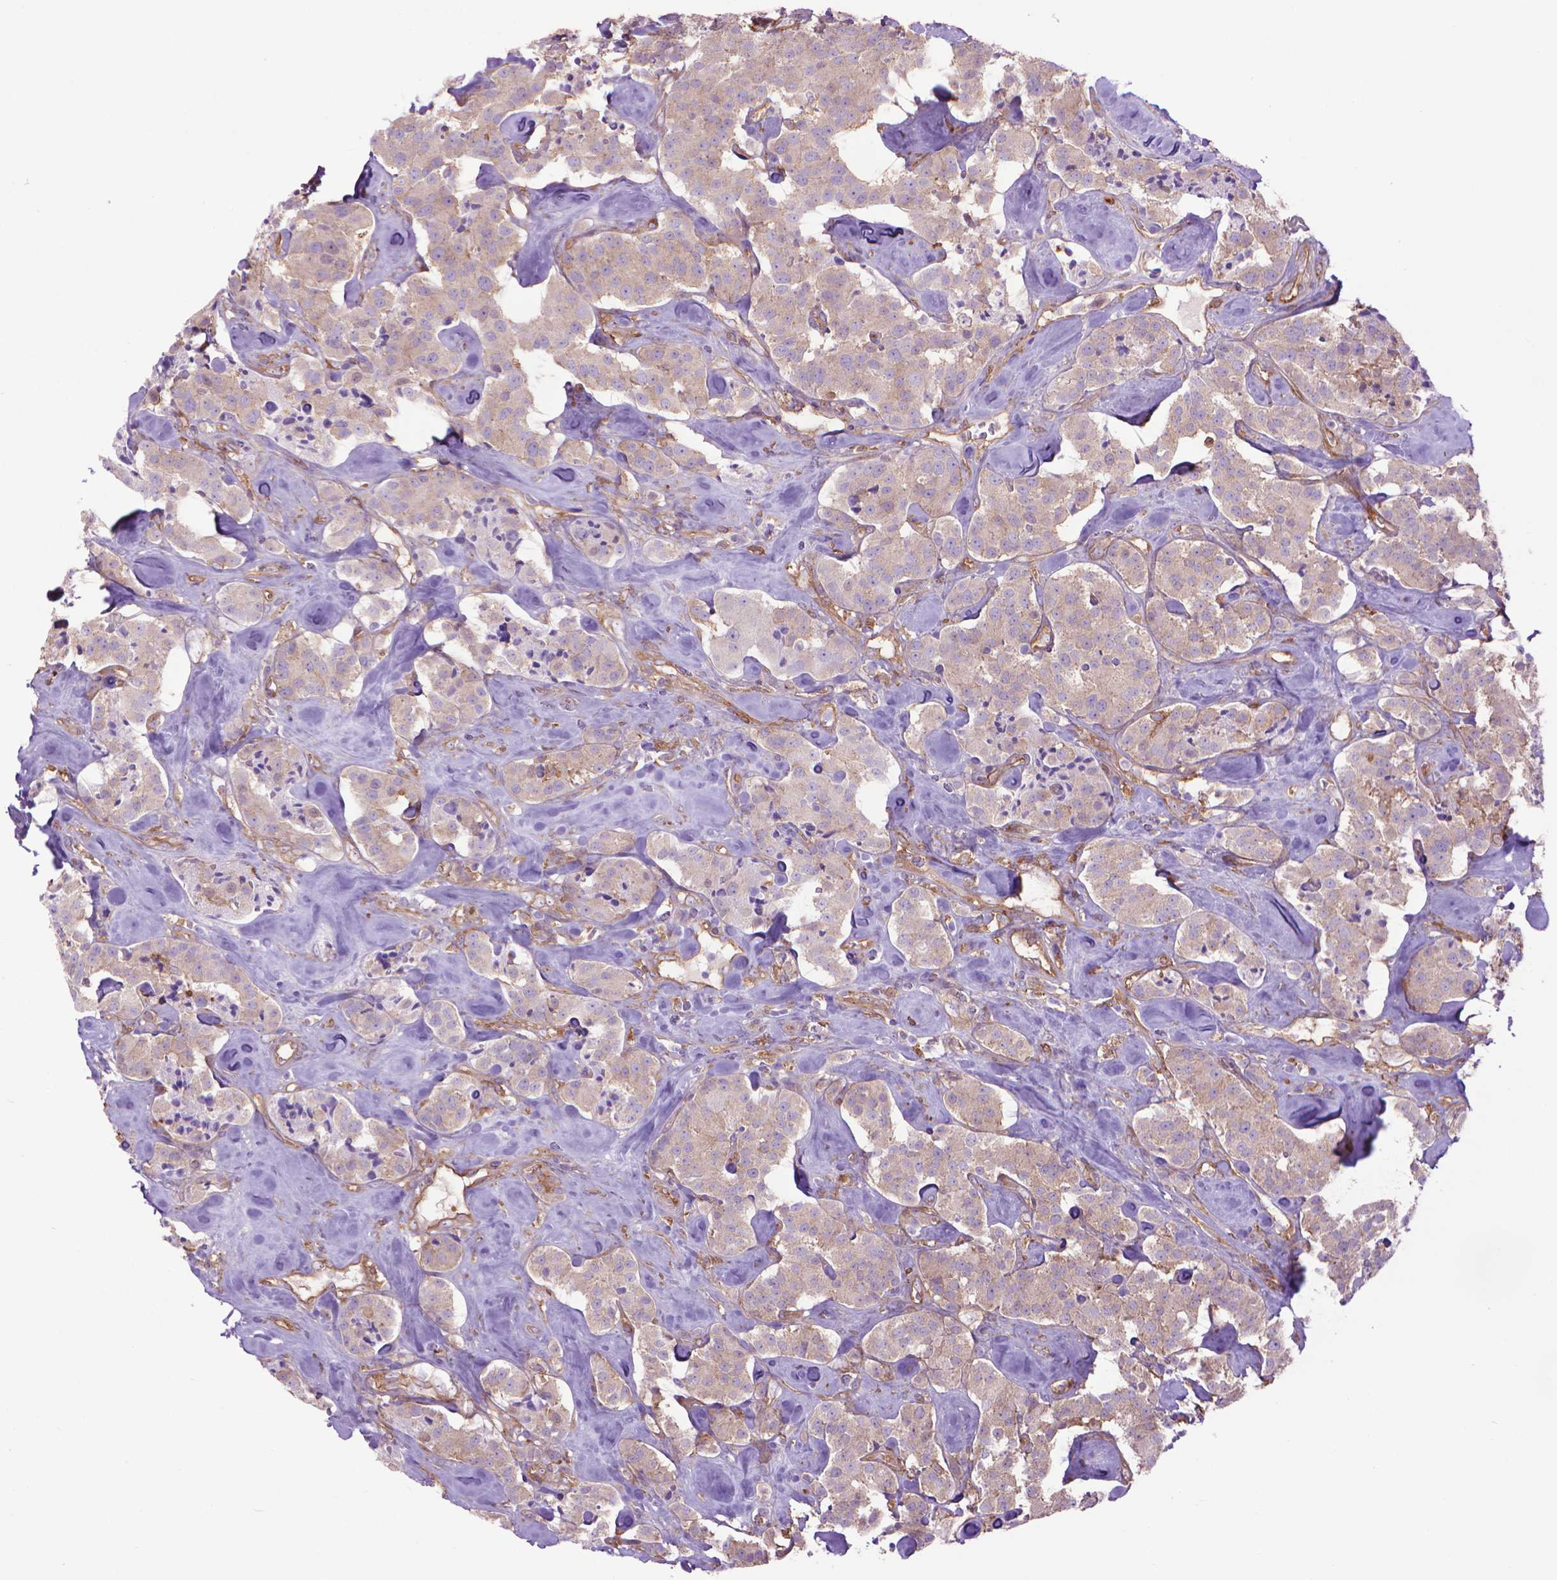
{"staining": {"intensity": "negative", "quantity": "none", "location": "none"}, "tissue": "carcinoid", "cell_type": "Tumor cells", "image_type": "cancer", "snomed": [{"axis": "morphology", "description": "Carcinoid, malignant, NOS"}, {"axis": "topography", "description": "Pancreas"}], "caption": "DAB (3,3'-diaminobenzidine) immunohistochemical staining of malignant carcinoid shows no significant staining in tumor cells.", "gene": "CORO1B", "patient": {"sex": "male", "age": 41}}